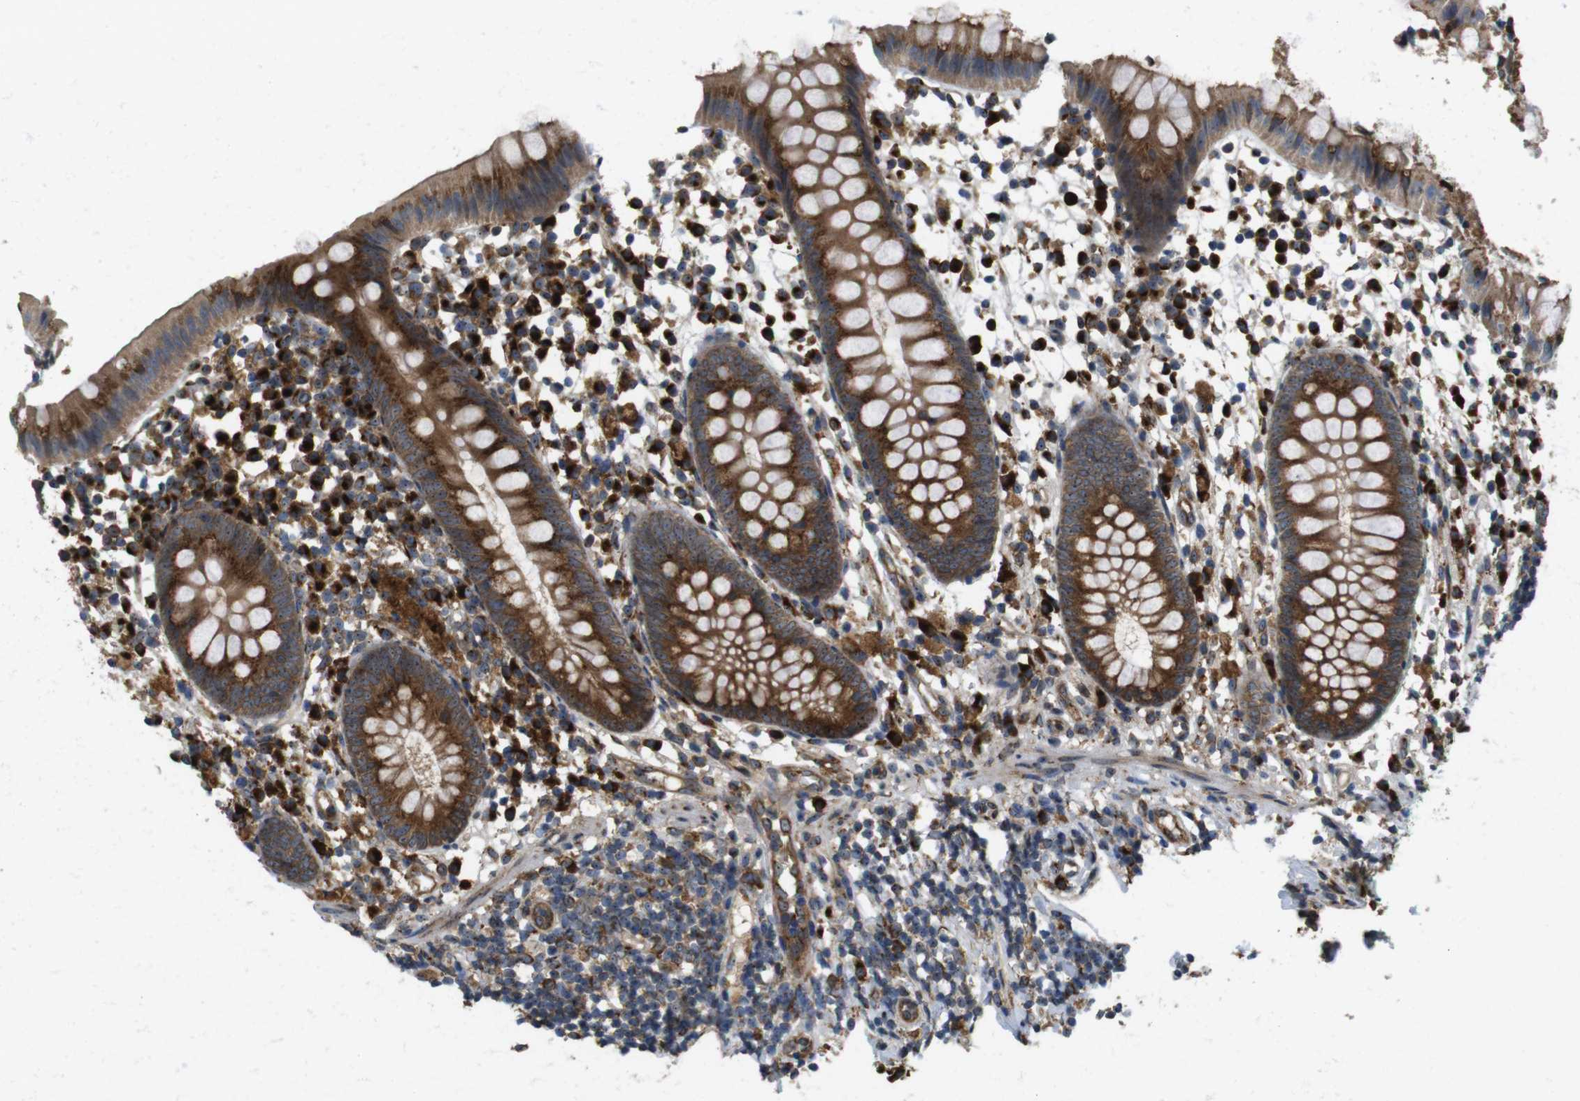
{"staining": {"intensity": "strong", "quantity": ">75%", "location": "cytoplasmic/membranous"}, "tissue": "appendix", "cell_type": "Glandular cells", "image_type": "normal", "snomed": [{"axis": "morphology", "description": "Normal tissue, NOS"}, {"axis": "topography", "description": "Appendix"}], "caption": "An image of human appendix stained for a protein exhibits strong cytoplasmic/membranous brown staining in glandular cells. The protein is stained brown, and the nuclei are stained in blue (DAB IHC with brightfield microscopy, high magnification).", "gene": "TMEM143", "patient": {"sex": "female", "age": 20}}